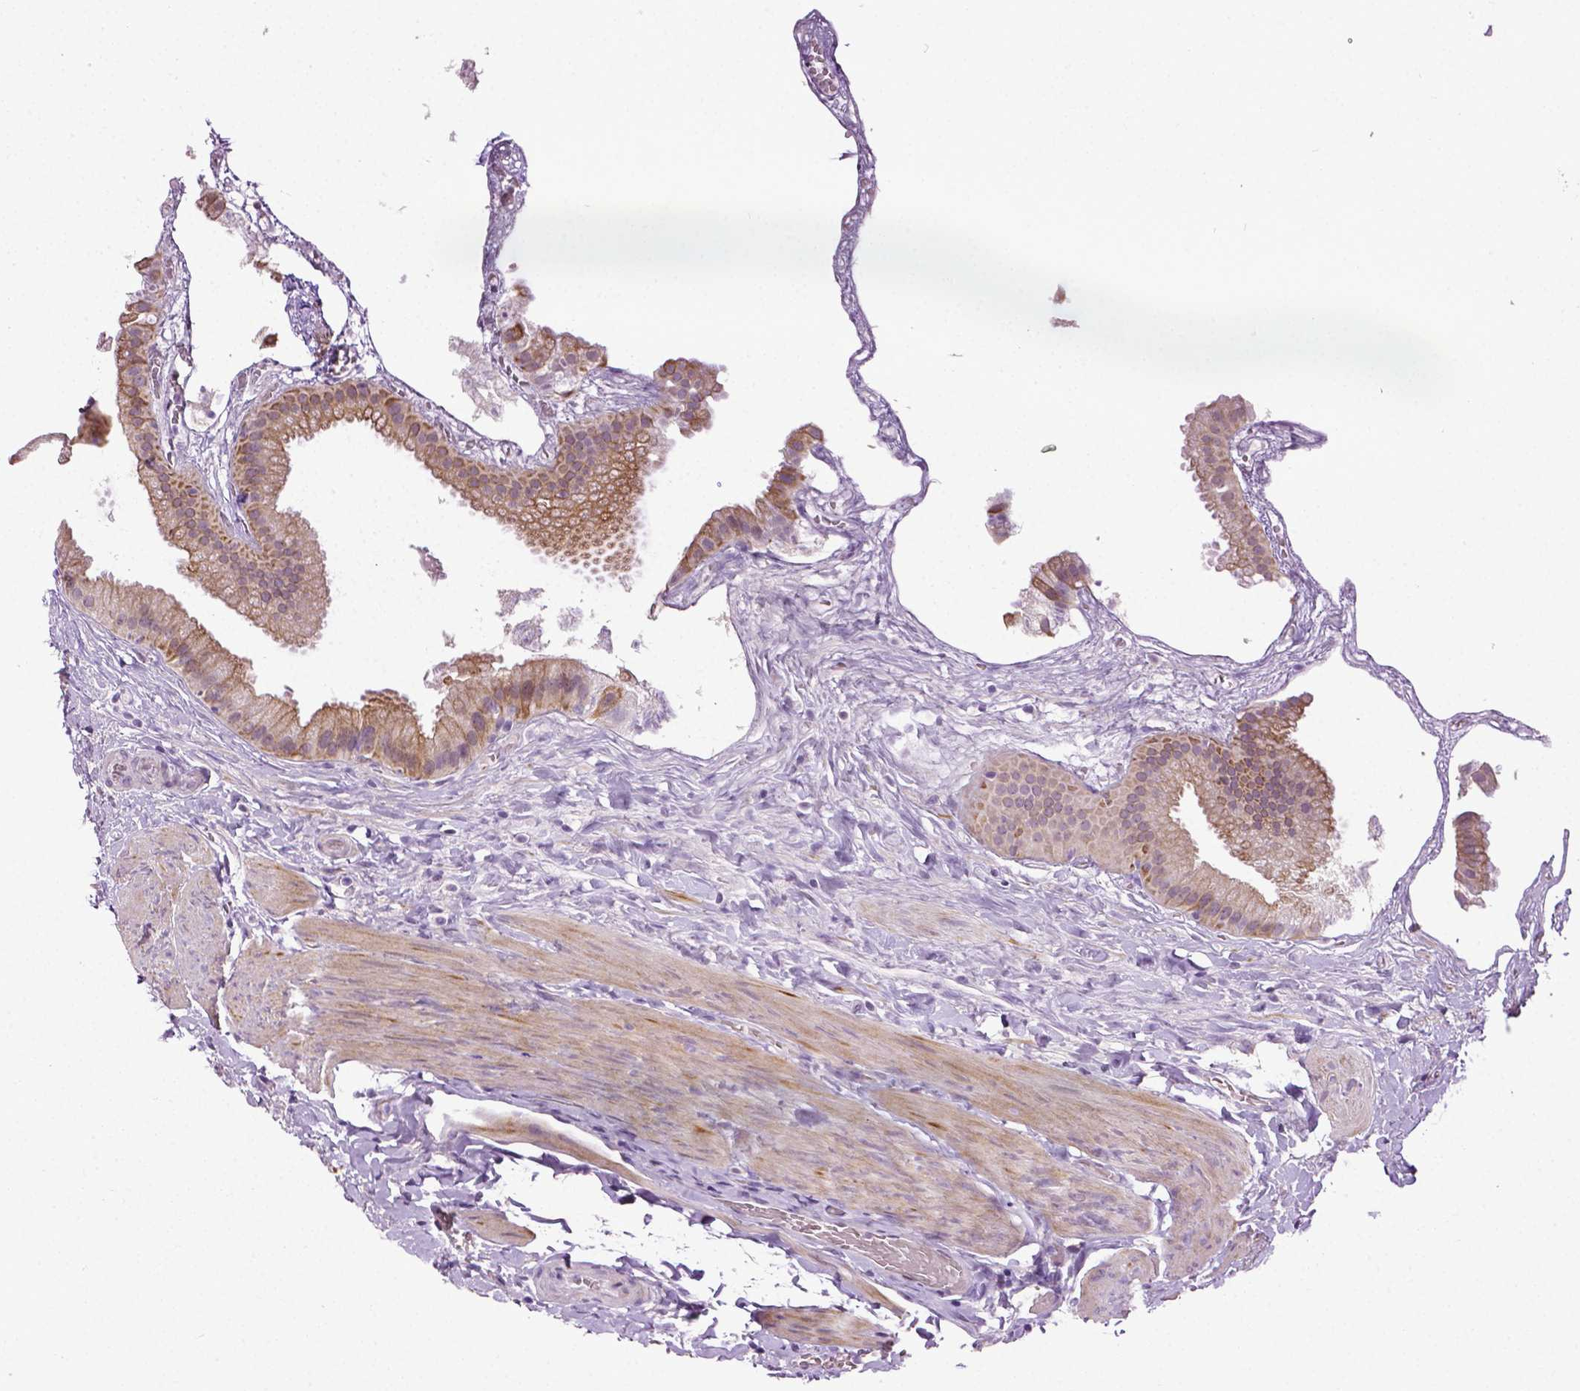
{"staining": {"intensity": "moderate", "quantity": ">75%", "location": "cytoplasmic/membranous"}, "tissue": "gallbladder", "cell_type": "Glandular cells", "image_type": "normal", "snomed": [{"axis": "morphology", "description": "Normal tissue, NOS"}, {"axis": "topography", "description": "Gallbladder"}], "caption": "The image exhibits a brown stain indicating the presence of a protein in the cytoplasmic/membranous of glandular cells in gallbladder. (DAB (3,3'-diaminobenzidine) = brown stain, brightfield microscopy at high magnification).", "gene": "PTGER3", "patient": {"sex": "female", "age": 63}}